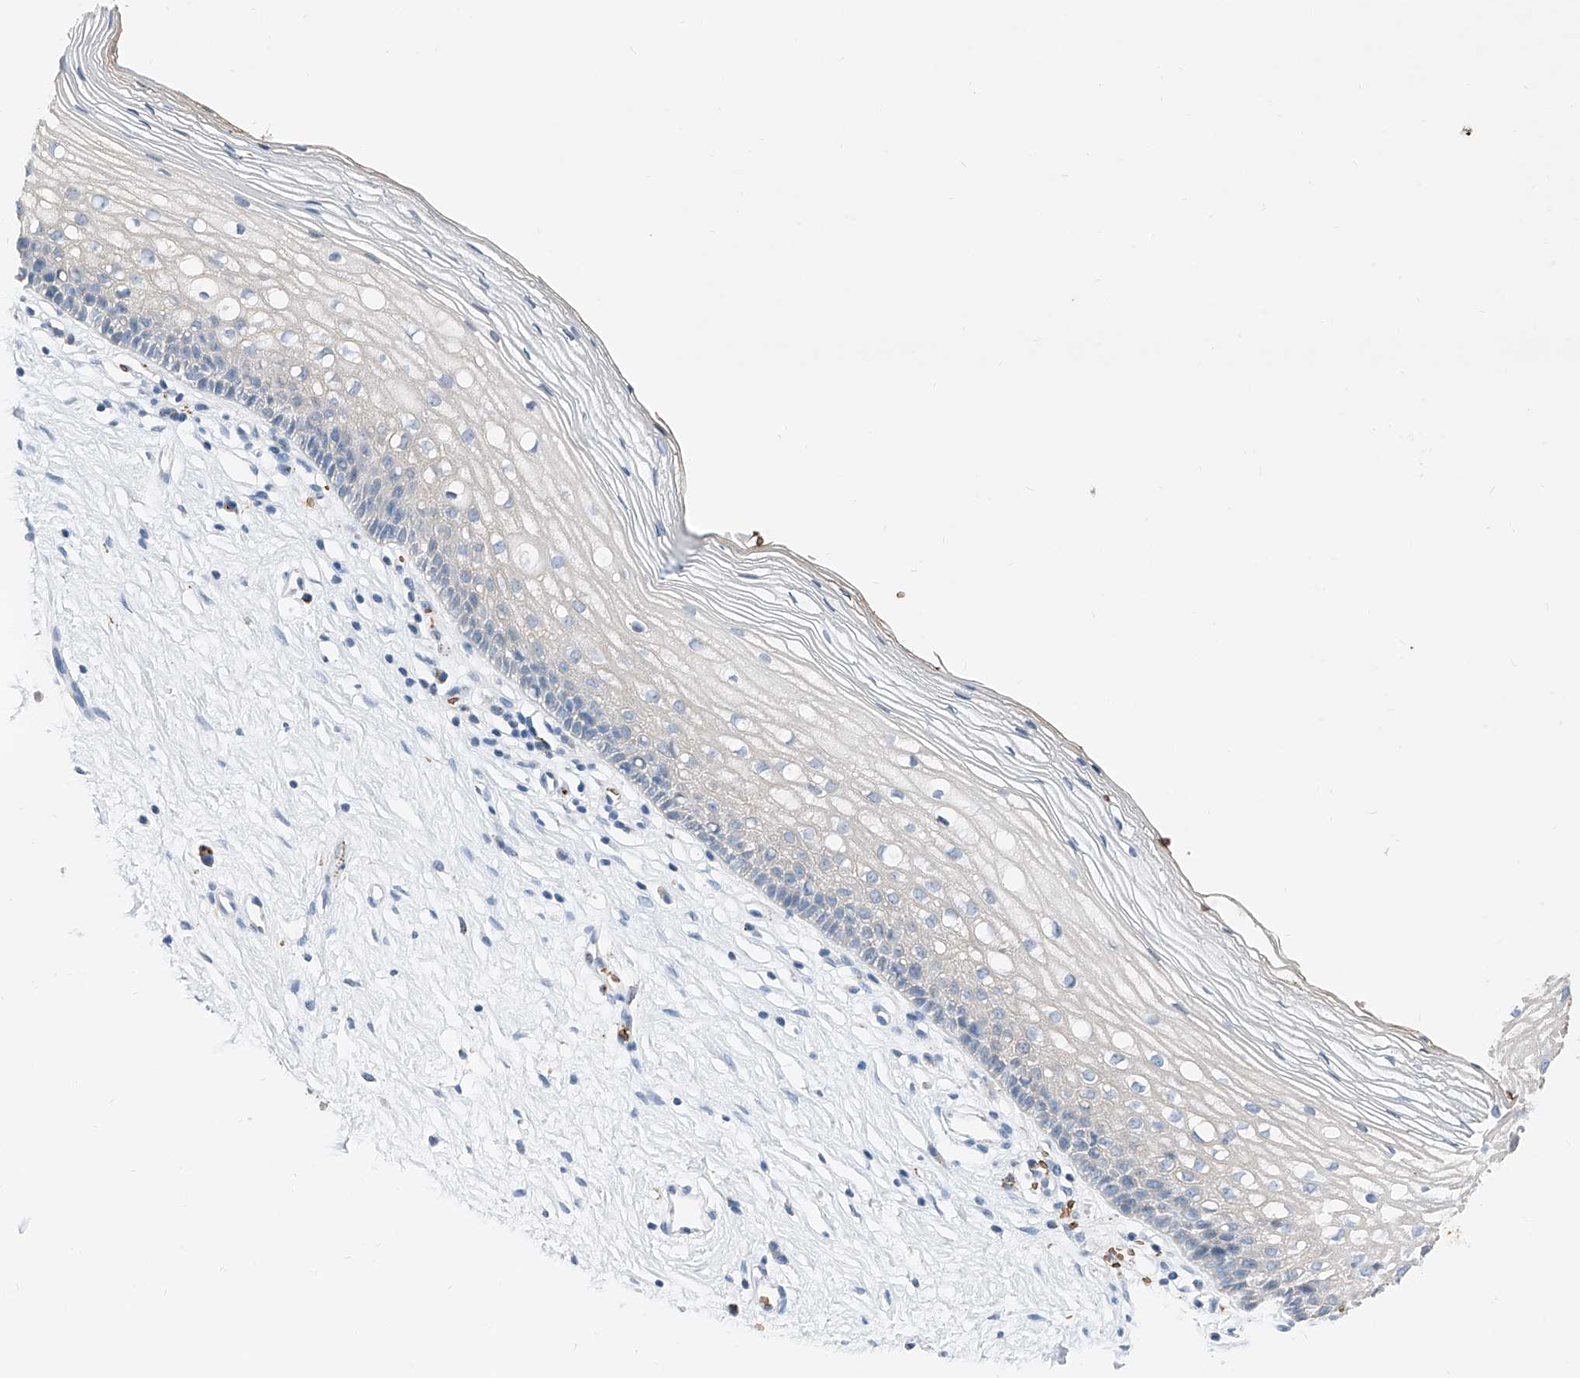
{"staining": {"intensity": "negative", "quantity": "none", "location": "none"}, "tissue": "cervix", "cell_type": "Glandular cells", "image_type": "normal", "snomed": [{"axis": "morphology", "description": "Normal tissue, NOS"}, {"axis": "topography", "description": "Cervix"}], "caption": "Immunohistochemistry (IHC) of normal cervix demonstrates no expression in glandular cells.", "gene": "PRSS23", "patient": {"sex": "female", "age": 27}}